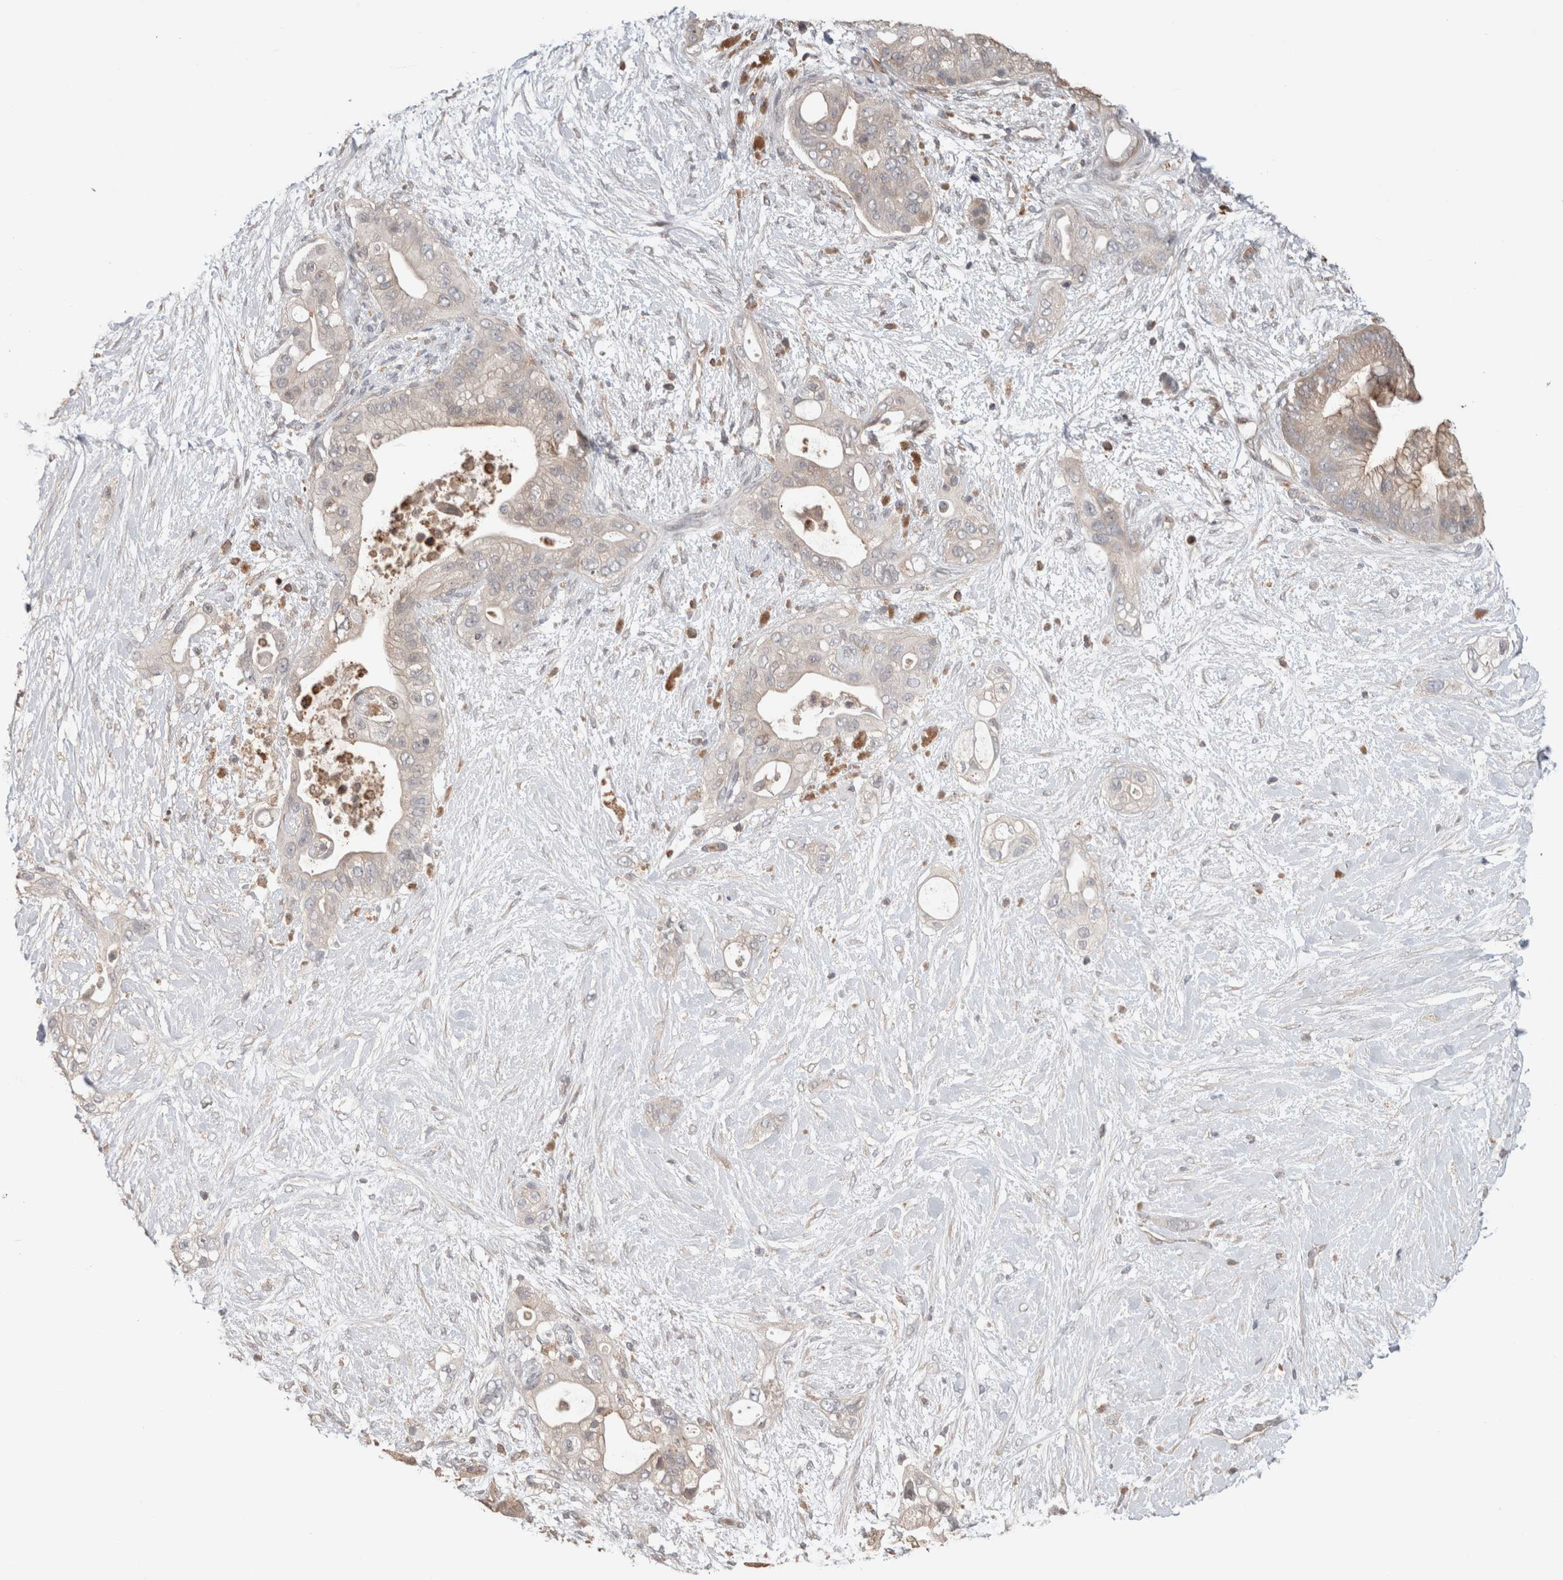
{"staining": {"intensity": "weak", "quantity": "<25%", "location": "cytoplasmic/membranous"}, "tissue": "pancreatic cancer", "cell_type": "Tumor cells", "image_type": "cancer", "snomed": [{"axis": "morphology", "description": "Adenocarcinoma, NOS"}, {"axis": "topography", "description": "Pancreas"}], "caption": "High magnification brightfield microscopy of pancreatic adenocarcinoma stained with DAB (3,3'-diaminobenzidine) (brown) and counterstained with hematoxylin (blue): tumor cells show no significant expression. The staining was performed using DAB (3,3'-diaminobenzidine) to visualize the protein expression in brown, while the nuclei were stained in blue with hematoxylin (Magnification: 20x).", "gene": "TRIM5", "patient": {"sex": "male", "age": 53}}